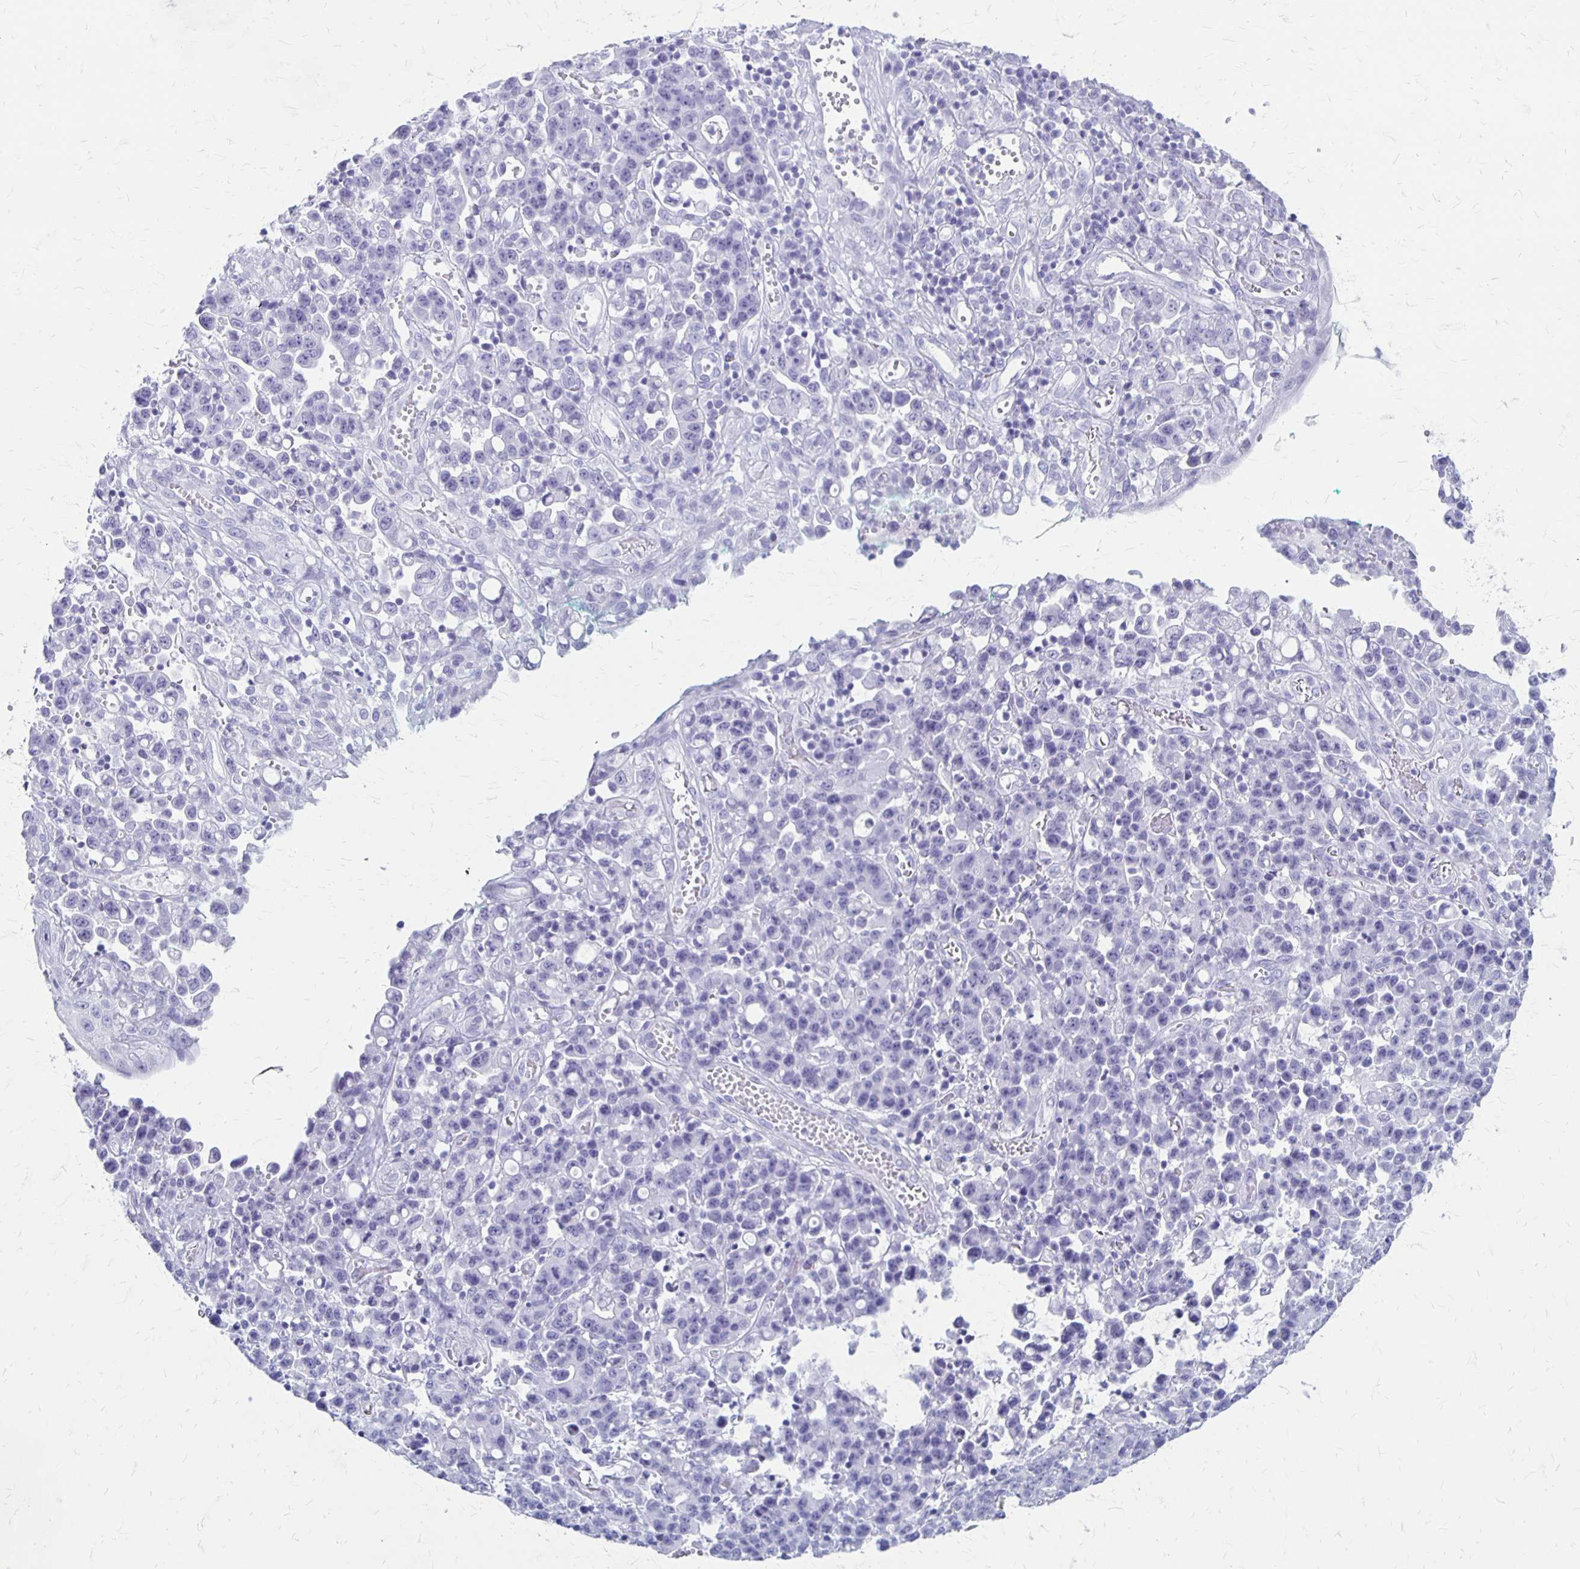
{"staining": {"intensity": "negative", "quantity": "none", "location": "none"}, "tissue": "stomach cancer", "cell_type": "Tumor cells", "image_type": "cancer", "snomed": [{"axis": "morphology", "description": "Adenocarcinoma, NOS"}, {"axis": "topography", "description": "Stomach, upper"}], "caption": "Immunohistochemistry photomicrograph of adenocarcinoma (stomach) stained for a protein (brown), which displays no expression in tumor cells.", "gene": "MAGEC2", "patient": {"sex": "male", "age": 69}}